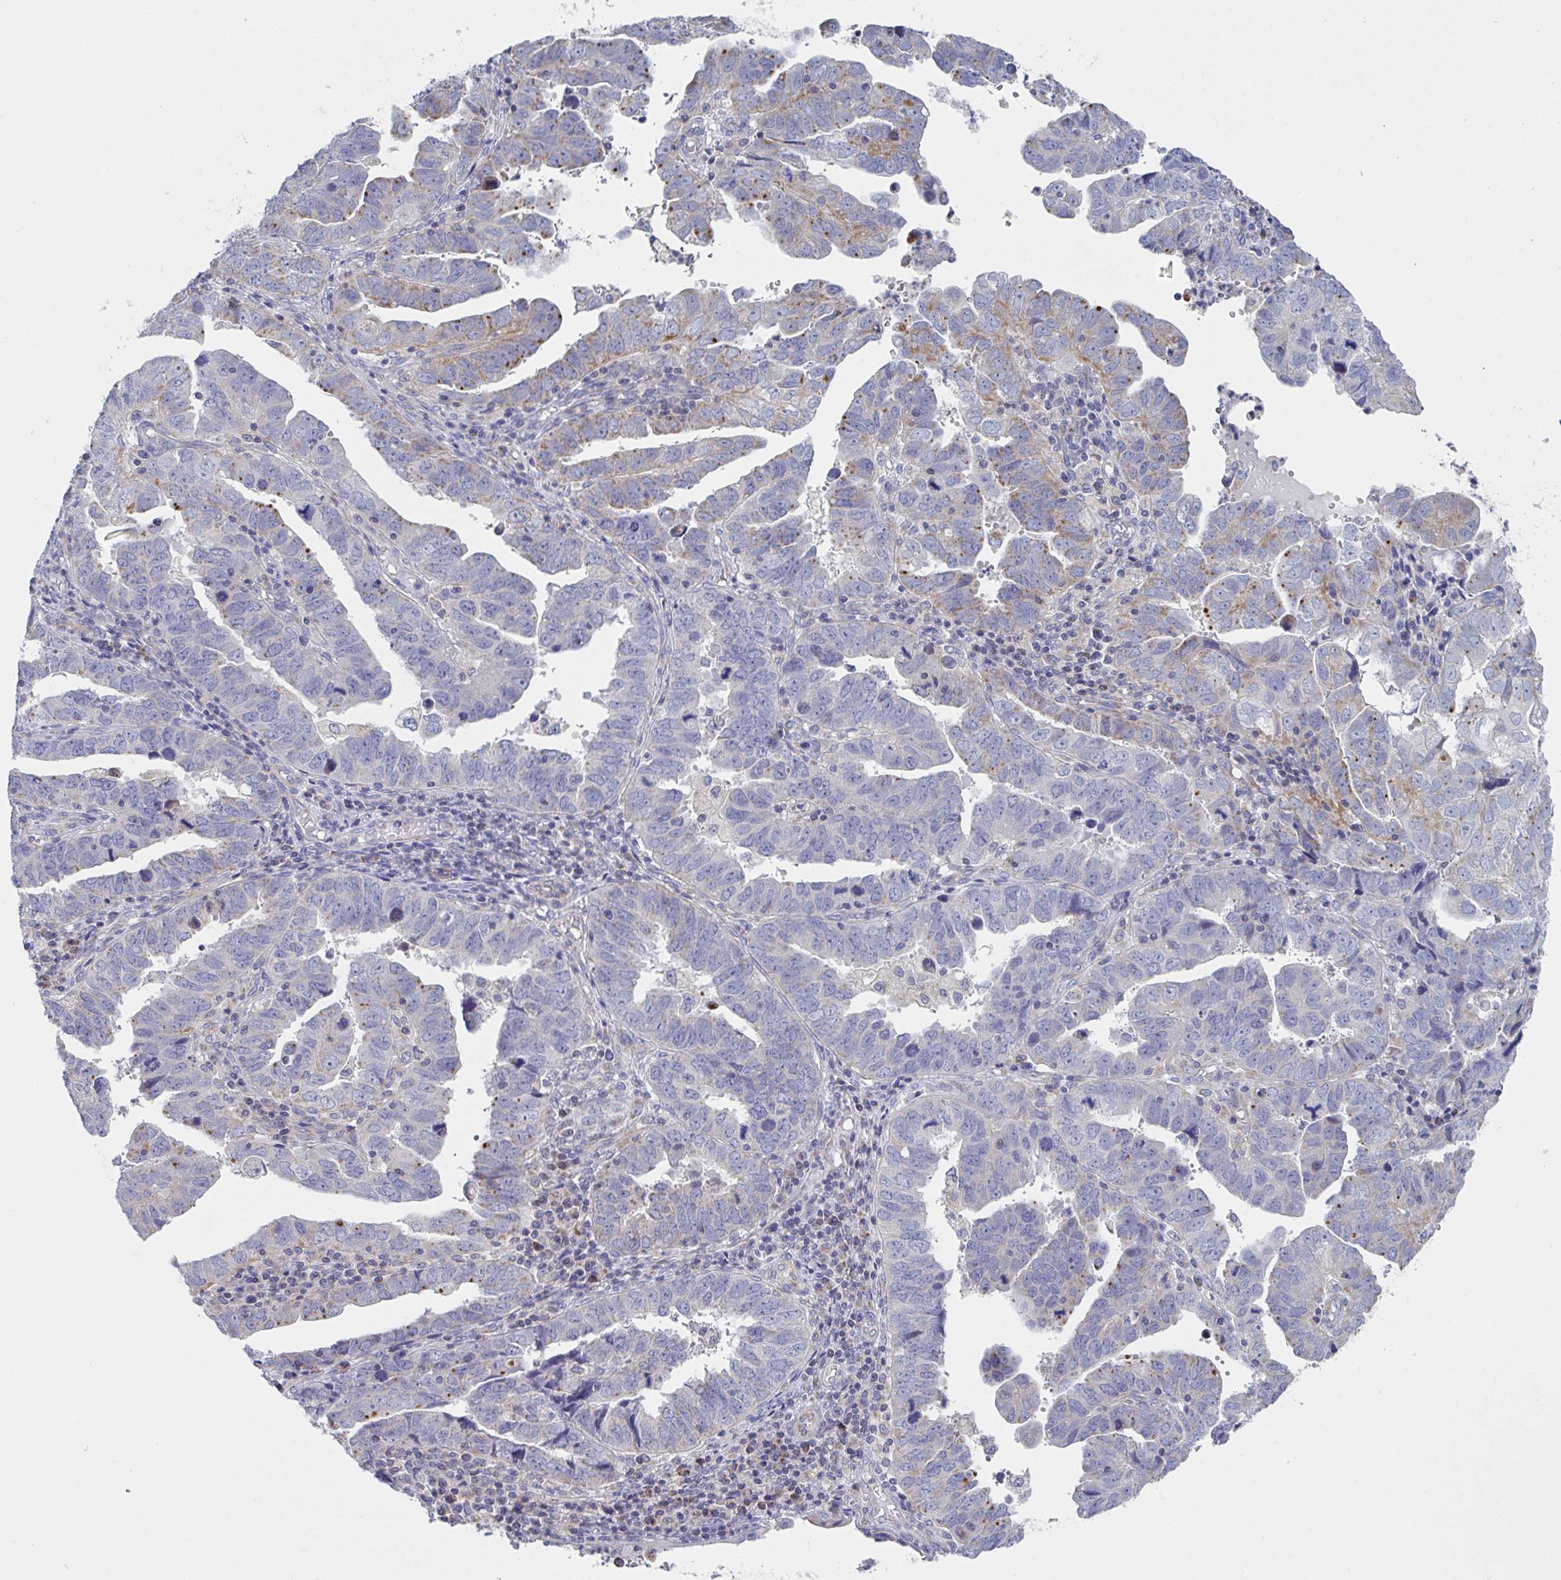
{"staining": {"intensity": "moderate", "quantity": "<25%", "location": "cytoplasmic/membranous"}, "tissue": "endometrial cancer", "cell_type": "Tumor cells", "image_type": "cancer", "snomed": [{"axis": "morphology", "description": "Adenocarcinoma, NOS"}, {"axis": "topography", "description": "Uterus"}], "caption": "Immunohistochemistry (IHC) of human endometrial adenocarcinoma demonstrates low levels of moderate cytoplasmic/membranous staining in approximately <25% of tumor cells.", "gene": "NDUFA7", "patient": {"sex": "female", "age": 62}}